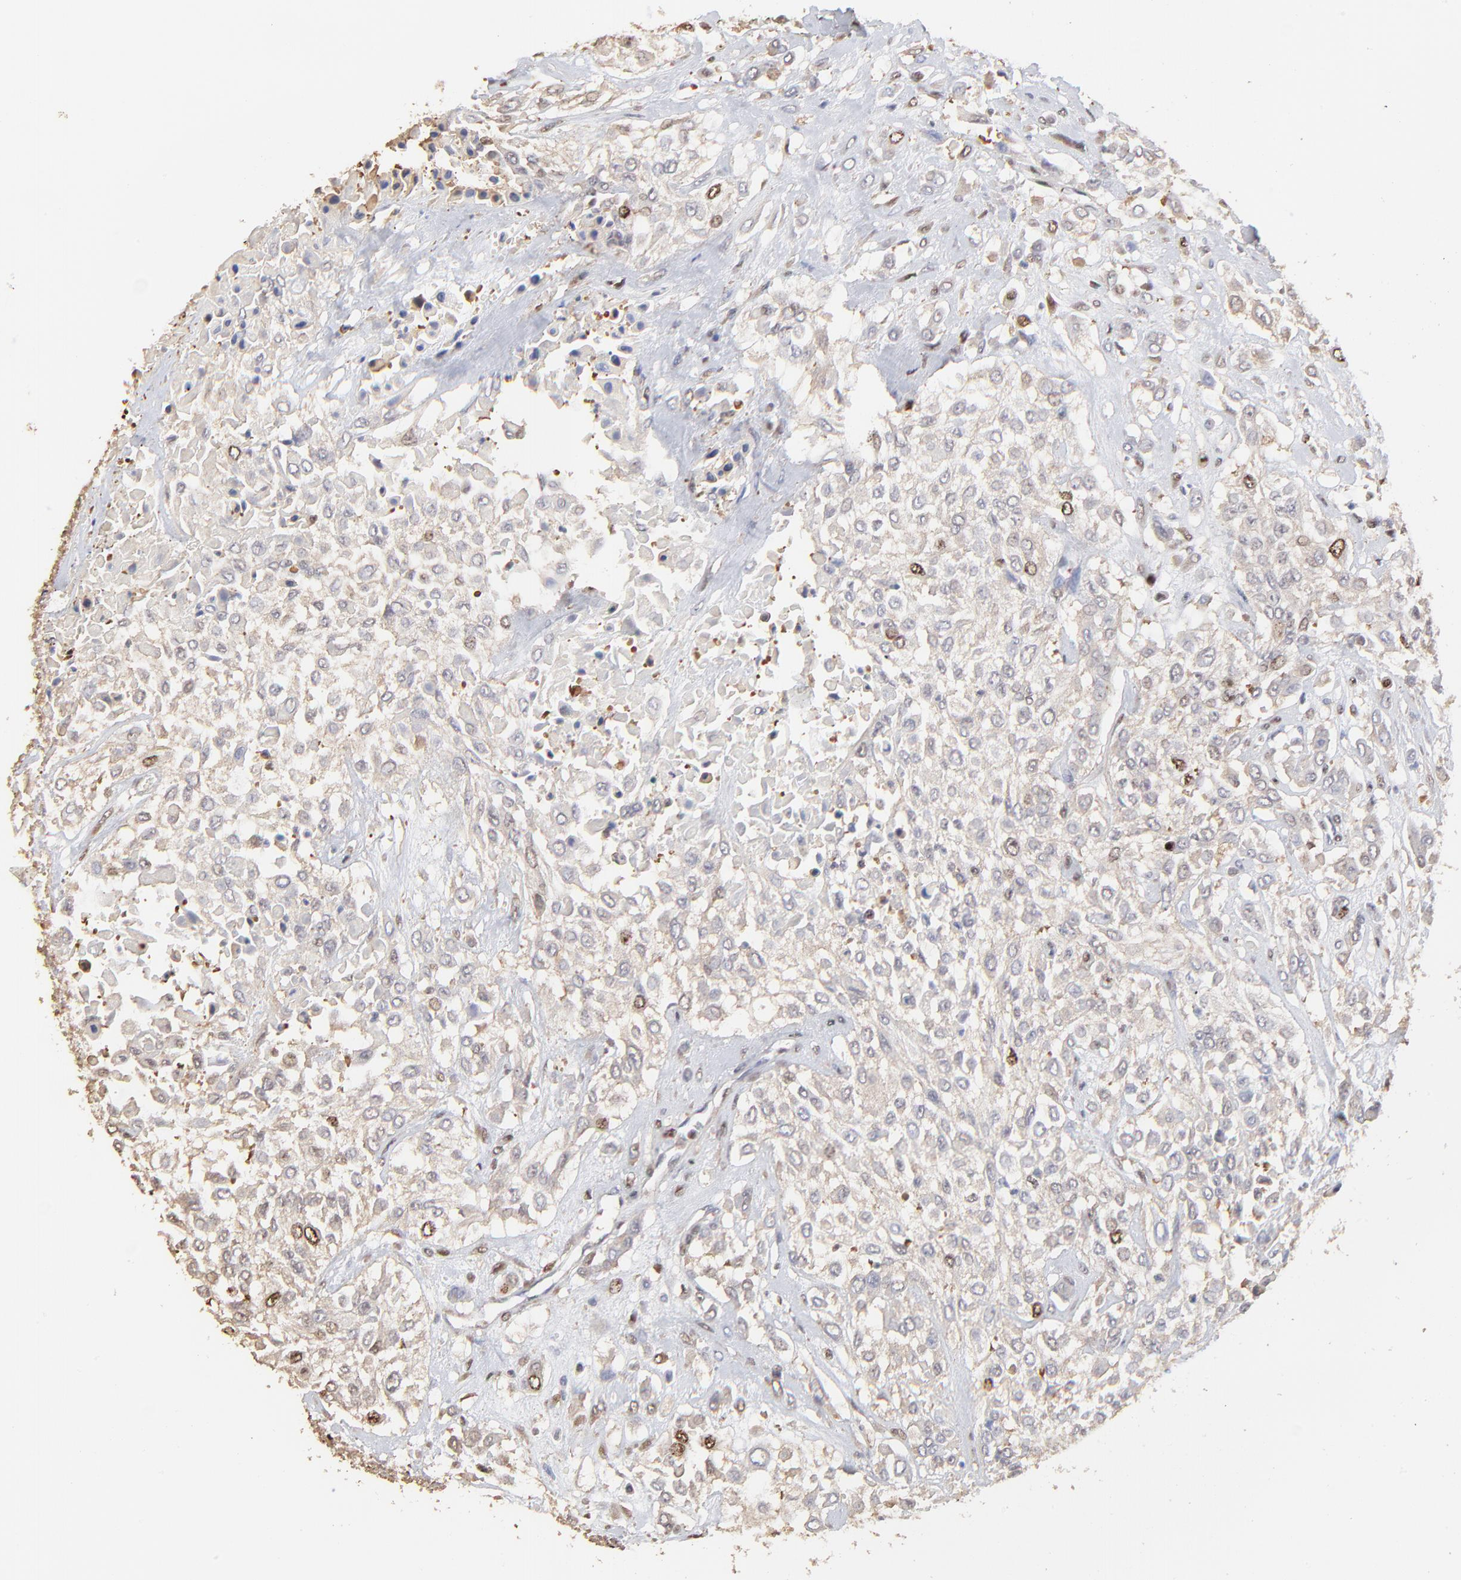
{"staining": {"intensity": "moderate", "quantity": "25%-75%", "location": "nuclear"}, "tissue": "urothelial cancer", "cell_type": "Tumor cells", "image_type": "cancer", "snomed": [{"axis": "morphology", "description": "Urothelial carcinoma, High grade"}, {"axis": "topography", "description": "Urinary bladder"}], "caption": "Urothelial carcinoma (high-grade) was stained to show a protein in brown. There is medium levels of moderate nuclear positivity in approximately 25%-75% of tumor cells.", "gene": "BIRC5", "patient": {"sex": "male", "age": 57}}